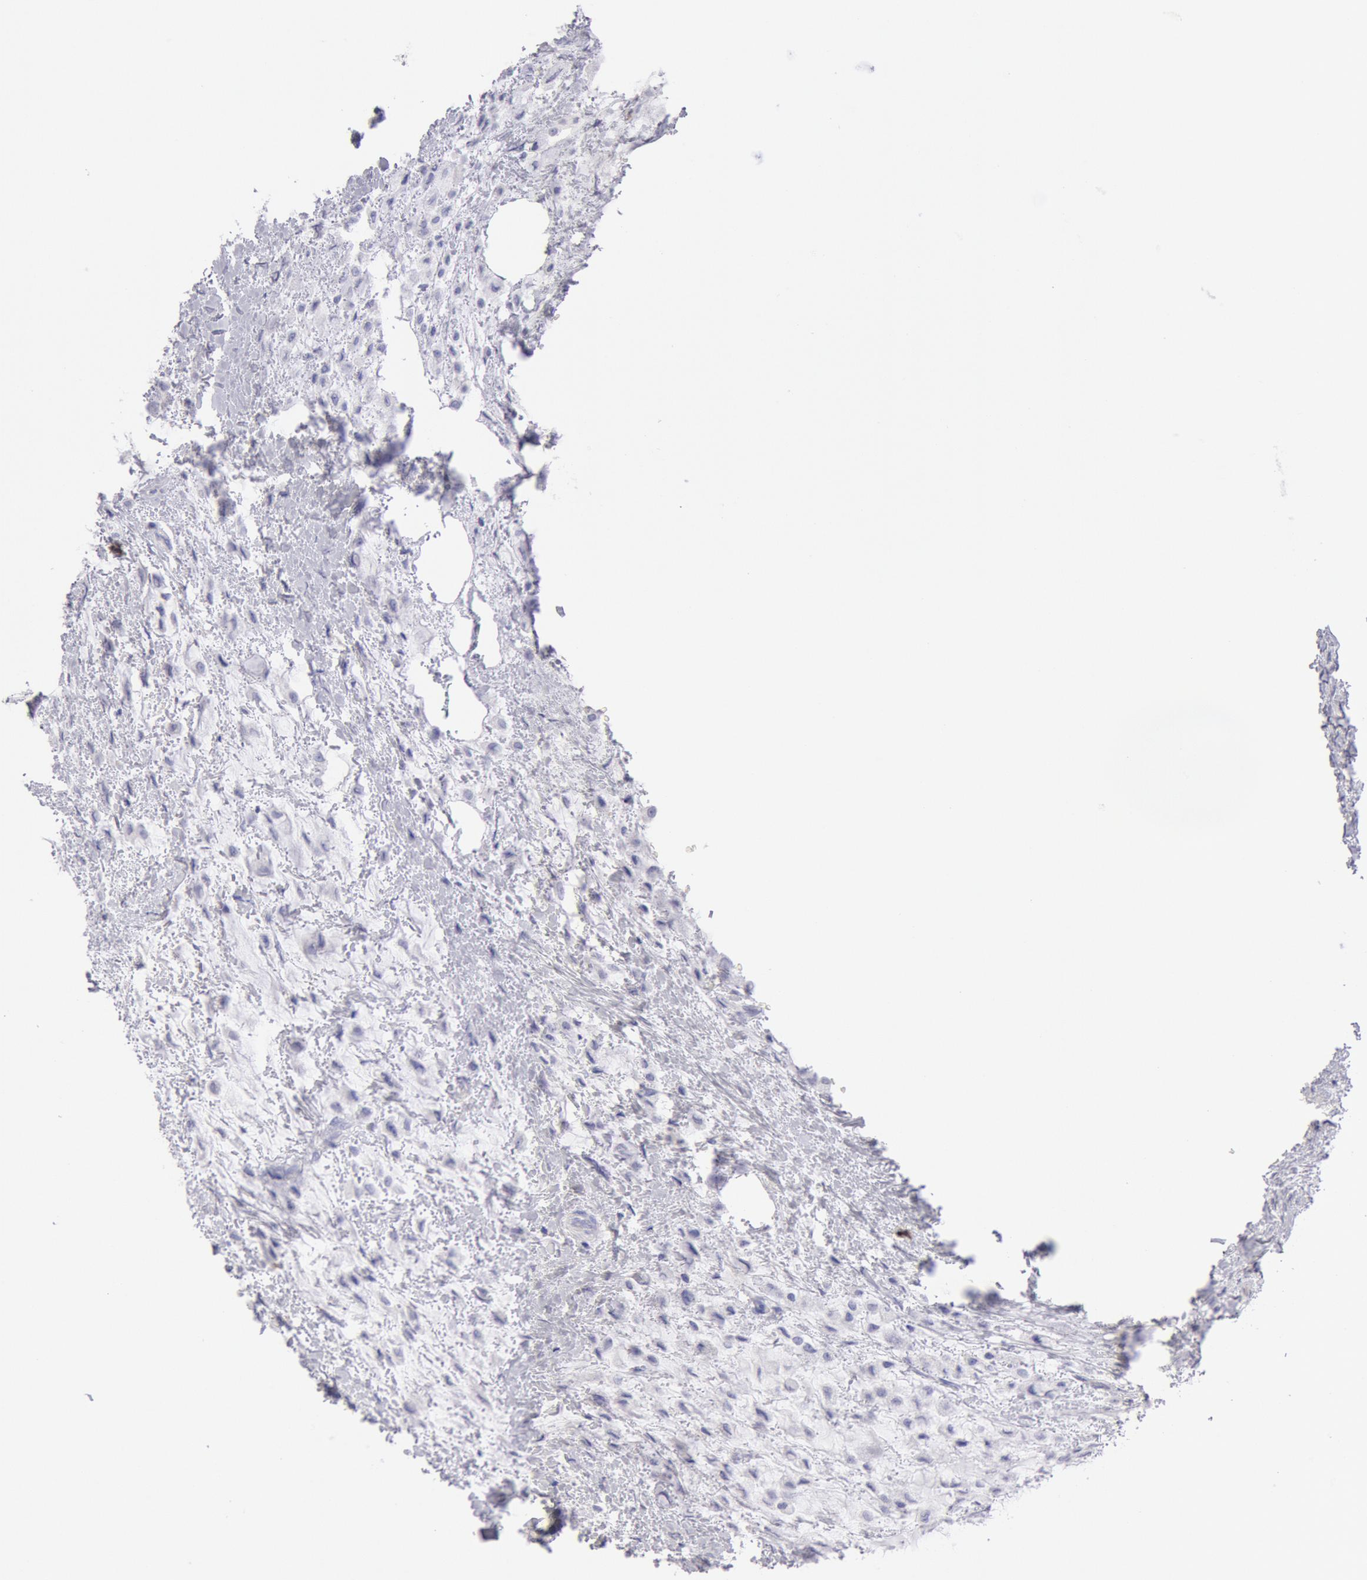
{"staining": {"intensity": "negative", "quantity": "none", "location": "none"}, "tissue": "breast cancer", "cell_type": "Tumor cells", "image_type": "cancer", "snomed": [{"axis": "morphology", "description": "Lobular carcinoma"}, {"axis": "topography", "description": "Breast"}], "caption": "This is an IHC photomicrograph of breast cancer. There is no staining in tumor cells.", "gene": "FCN1", "patient": {"sex": "female", "age": 85}}